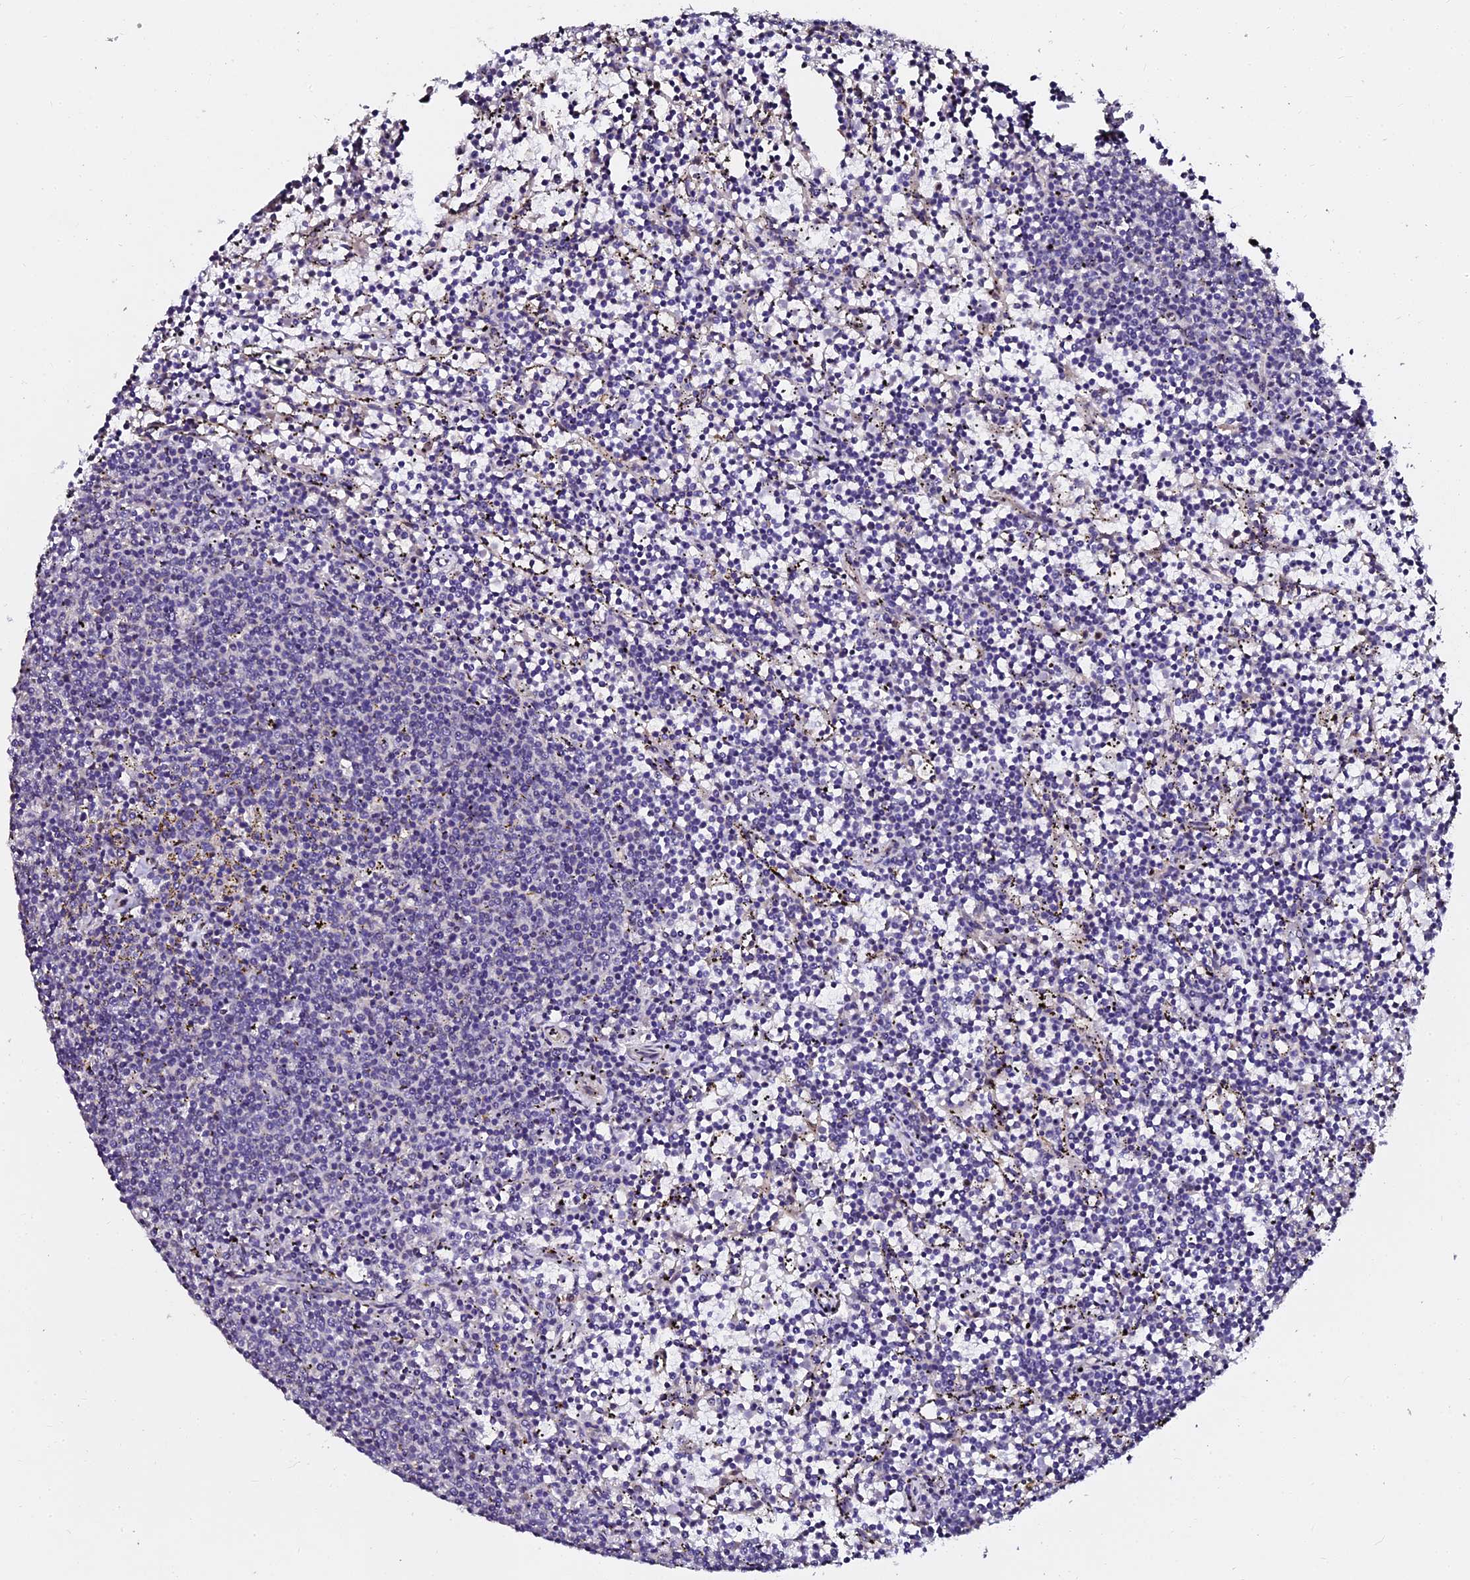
{"staining": {"intensity": "negative", "quantity": "none", "location": "none"}, "tissue": "lymphoma", "cell_type": "Tumor cells", "image_type": "cancer", "snomed": [{"axis": "morphology", "description": "Malignant lymphoma, non-Hodgkin's type, Low grade"}, {"axis": "topography", "description": "Spleen"}], "caption": "Histopathology image shows no significant protein staining in tumor cells of lymphoma.", "gene": "GPN3", "patient": {"sex": "female", "age": 50}}